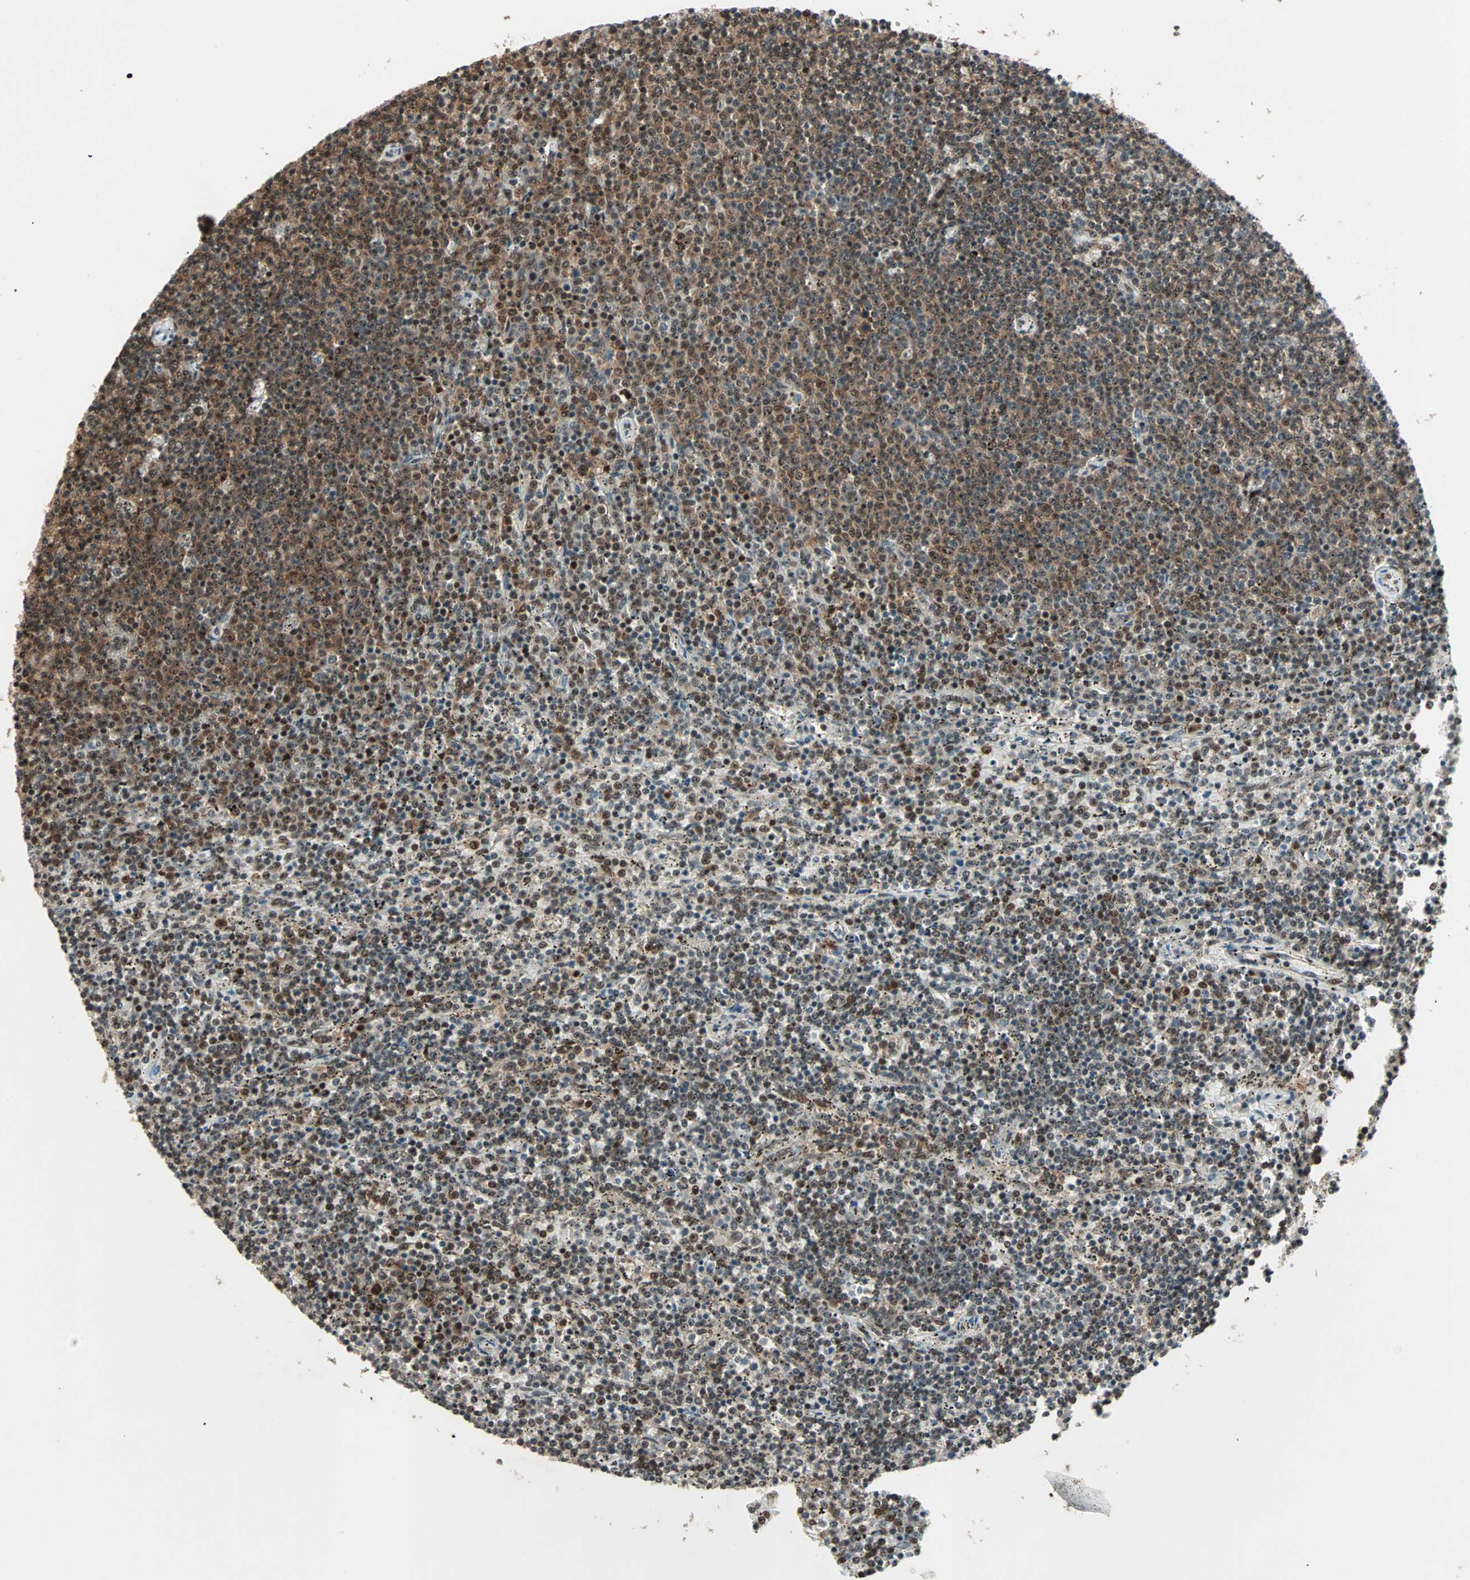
{"staining": {"intensity": "strong", "quantity": ">75%", "location": "cytoplasmic/membranous,nuclear"}, "tissue": "lymphoma", "cell_type": "Tumor cells", "image_type": "cancer", "snomed": [{"axis": "morphology", "description": "Malignant lymphoma, non-Hodgkin's type, Low grade"}, {"axis": "topography", "description": "Spleen"}], "caption": "Immunohistochemistry (IHC) (DAB (3,3'-diaminobenzidine)) staining of malignant lymphoma, non-Hodgkin's type (low-grade) demonstrates strong cytoplasmic/membranous and nuclear protein staining in about >75% of tumor cells.", "gene": "ZNF44", "patient": {"sex": "female", "age": 50}}